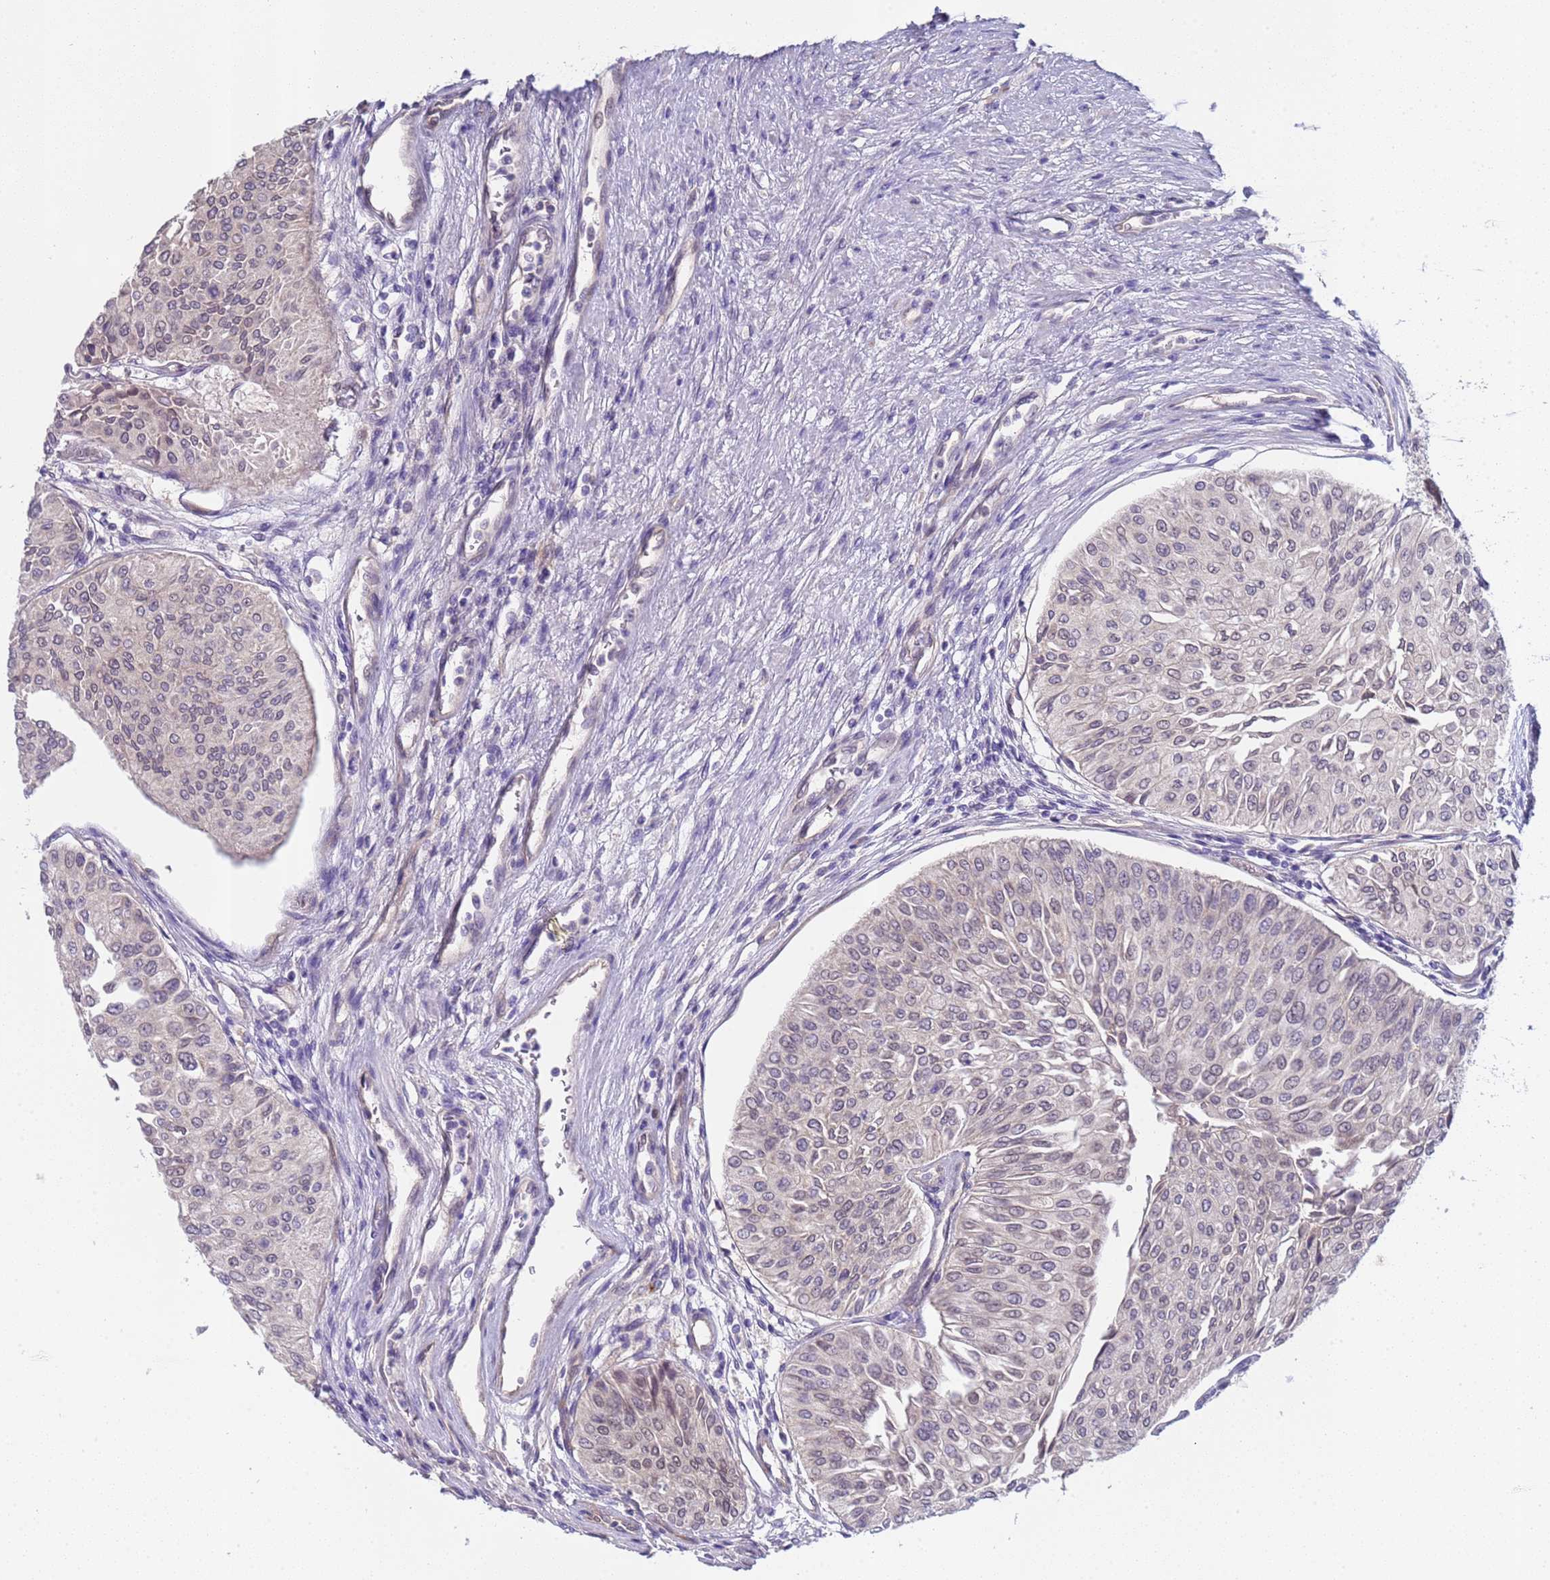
{"staining": {"intensity": "negative", "quantity": "none", "location": "none"}, "tissue": "urothelial cancer", "cell_type": "Tumor cells", "image_type": "cancer", "snomed": [{"axis": "morphology", "description": "Urothelial carcinoma, Low grade"}, {"axis": "topography", "description": "Urinary bladder"}], "caption": "Micrograph shows no significant protein staining in tumor cells of urothelial cancer.", "gene": "TRMT10A", "patient": {"sex": "male", "age": 67}}